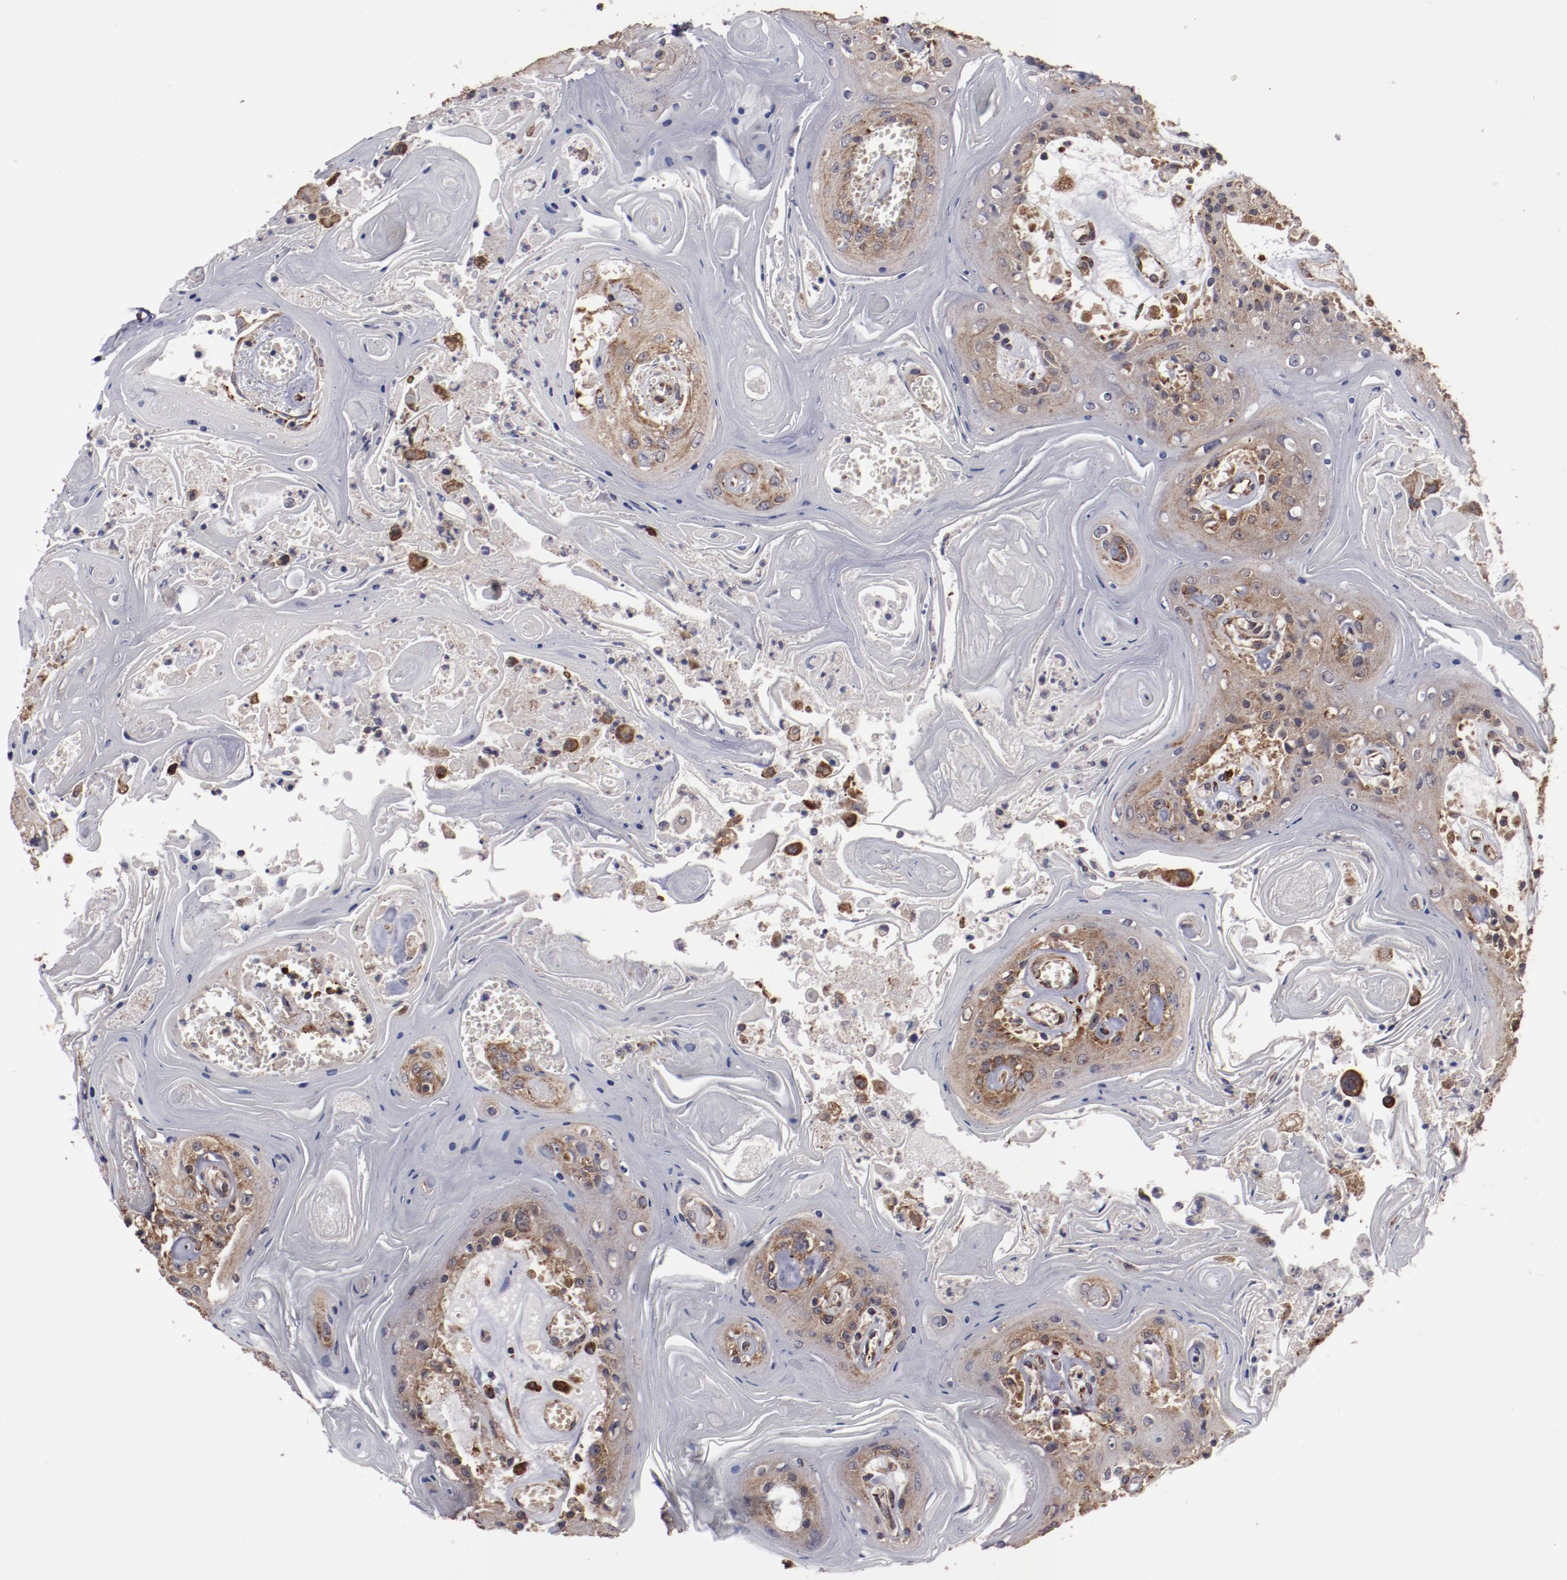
{"staining": {"intensity": "moderate", "quantity": ">75%", "location": "cytoplasmic/membranous"}, "tissue": "head and neck cancer", "cell_type": "Tumor cells", "image_type": "cancer", "snomed": [{"axis": "morphology", "description": "Squamous cell carcinoma, NOS"}, {"axis": "topography", "description": "Oral tissue"}, {"axis": "topography", "description": "Head-Neck"}], "caption": "High-power microscopy captured an immunohistochemistry image of head and neck cancer (squamous cell carcinoma), revealing moderate cytoplasmic/membranous expression in about >75% of tumor cells. (DAB (3,3'-diaminobenzidine) = brown stain, brightfield microscopy at high magnification).", "gene": "RPS4Y1", "patient": {"sex": "female", "age": 76}}